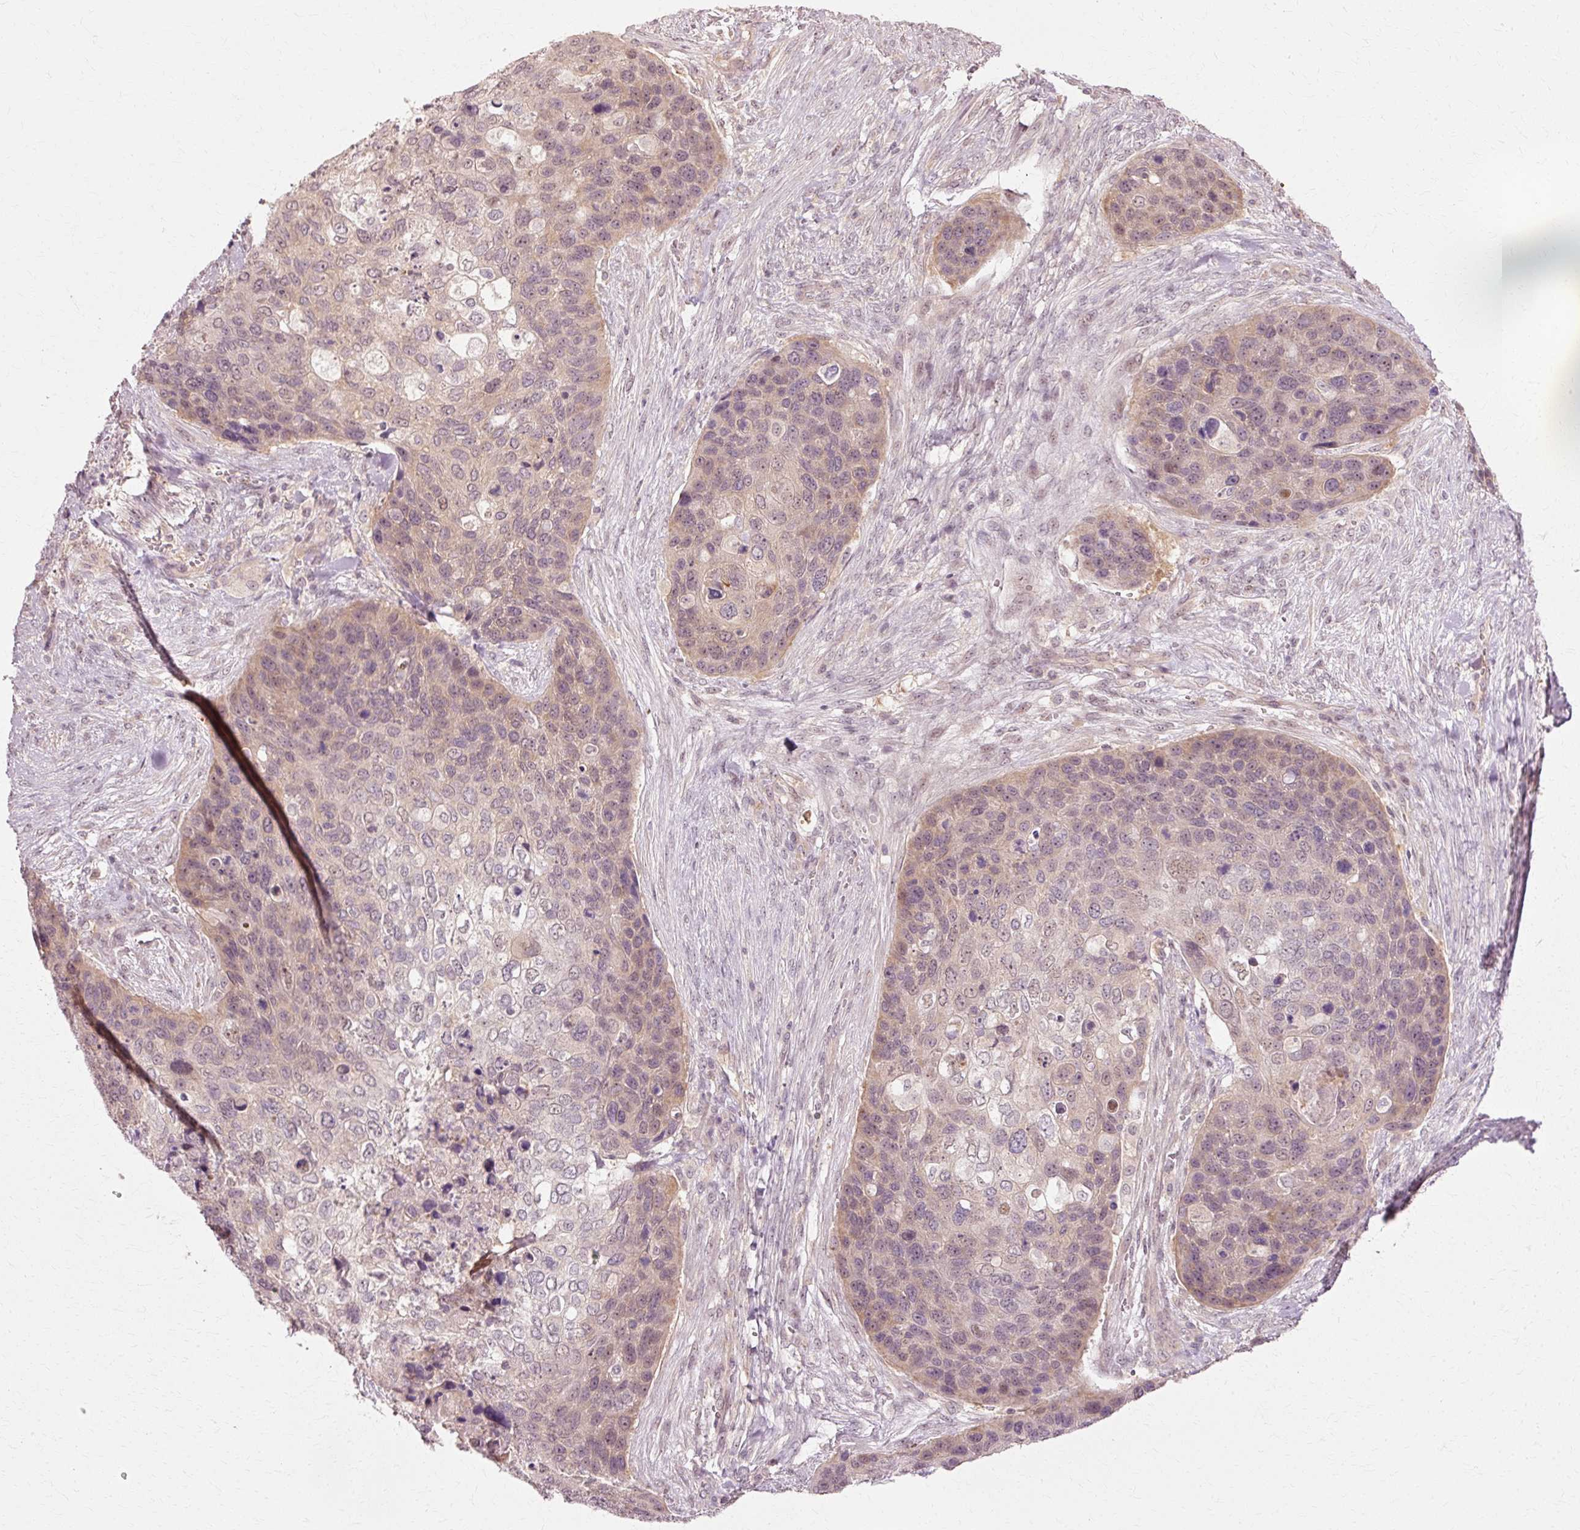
{"staining": {"intensity": "weak", "quantity": "25%-75%", "location": "cytoplasmic/membranous,nuclear"}, "tissue": "skin cancer", "cell_type": "Tumor cells", "image_type": "cancer", "snomed": [{"axis": "morphology", "description": "Basal cell carcinoma"}, {"axis": "topography", "description": "Skin"}], "caption": "Immunohistochemical staining of basal cell carcinoma (skin) exhibits weak cytoplasmic/membranous and nuclear protein expression in approximately 25%-75% of tumor cells. Nuclei are stained in blue.", "gene": "RGPD5", "patient": {"sex": "female", "age": 74}}